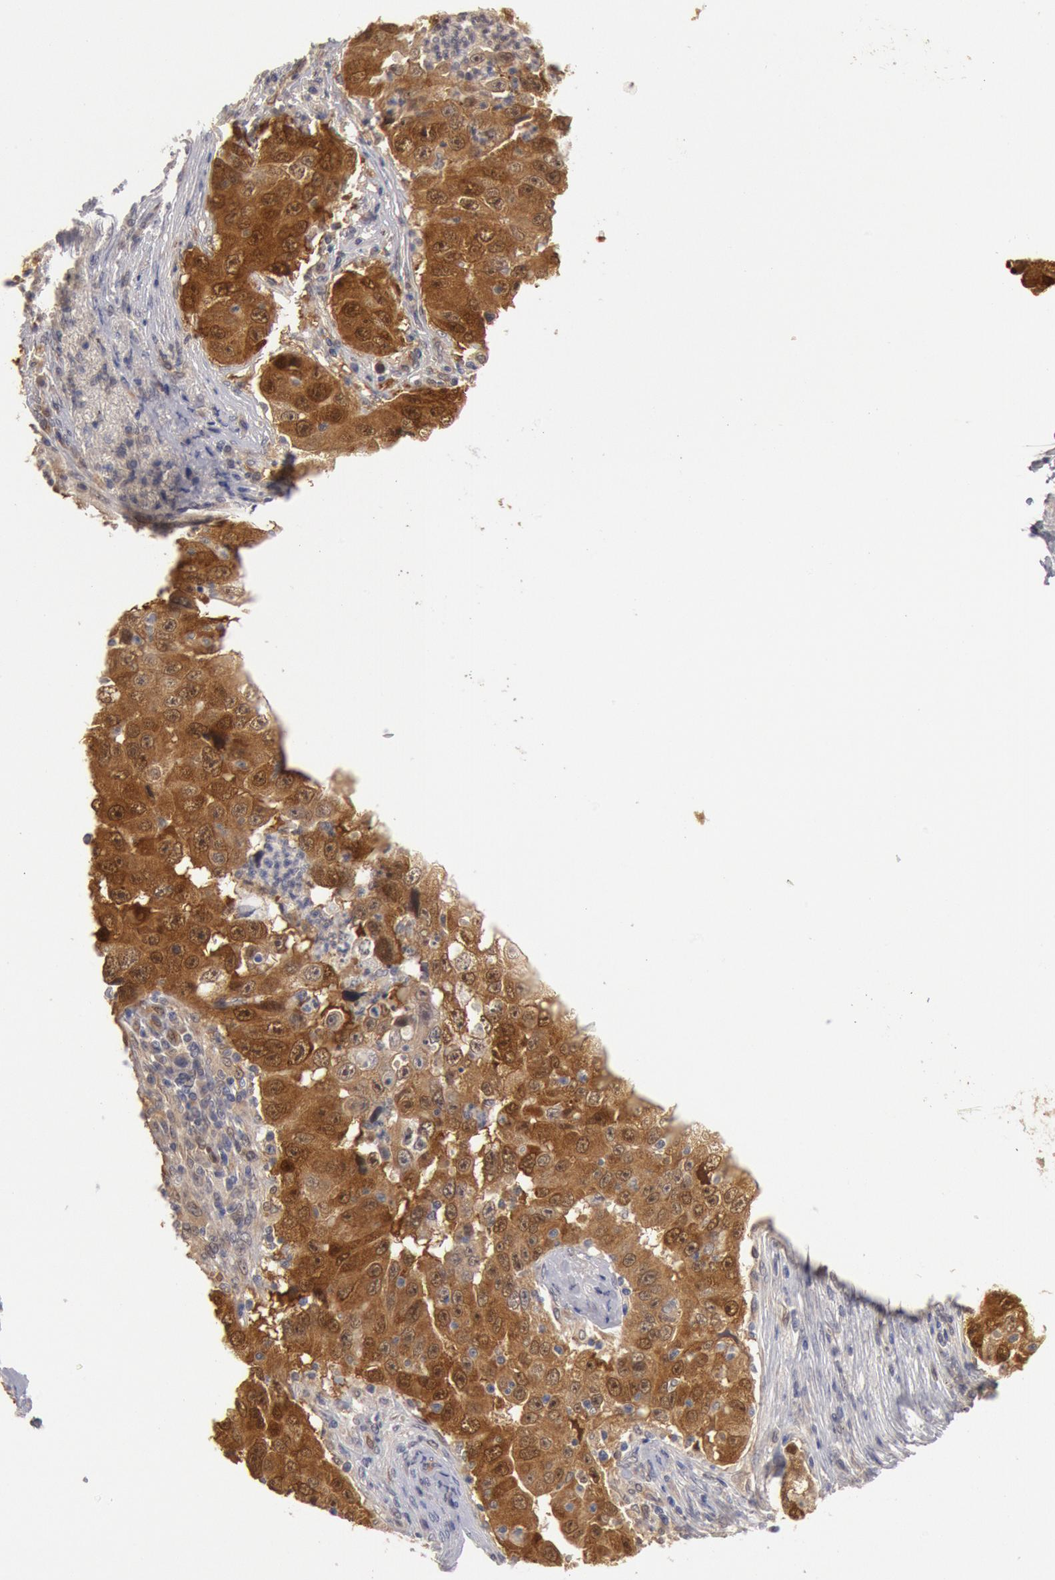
{"staining": {"intensity": "strong", "quantity": ">75%", "location": "cytoplasmic/membranous,nuclear"}, "tissue": "lung cancer", "cell_type": "Tumor cells", "image_type": "cancer", "snomed": [{"axis": "morphology", "description": "Squamous cell carcinoma, NOS"}, {"axis": "topography", "description": "Lung"}], "caption": "The image reveals a brown stain indicating the presence of a protein in the cytoplasmic/membranous and nuclear of tumor cells in lung cancer (squamous cell carcinoma).", "gene": "DNAJA1", "patient": {"sex": "male", "age": 64}}